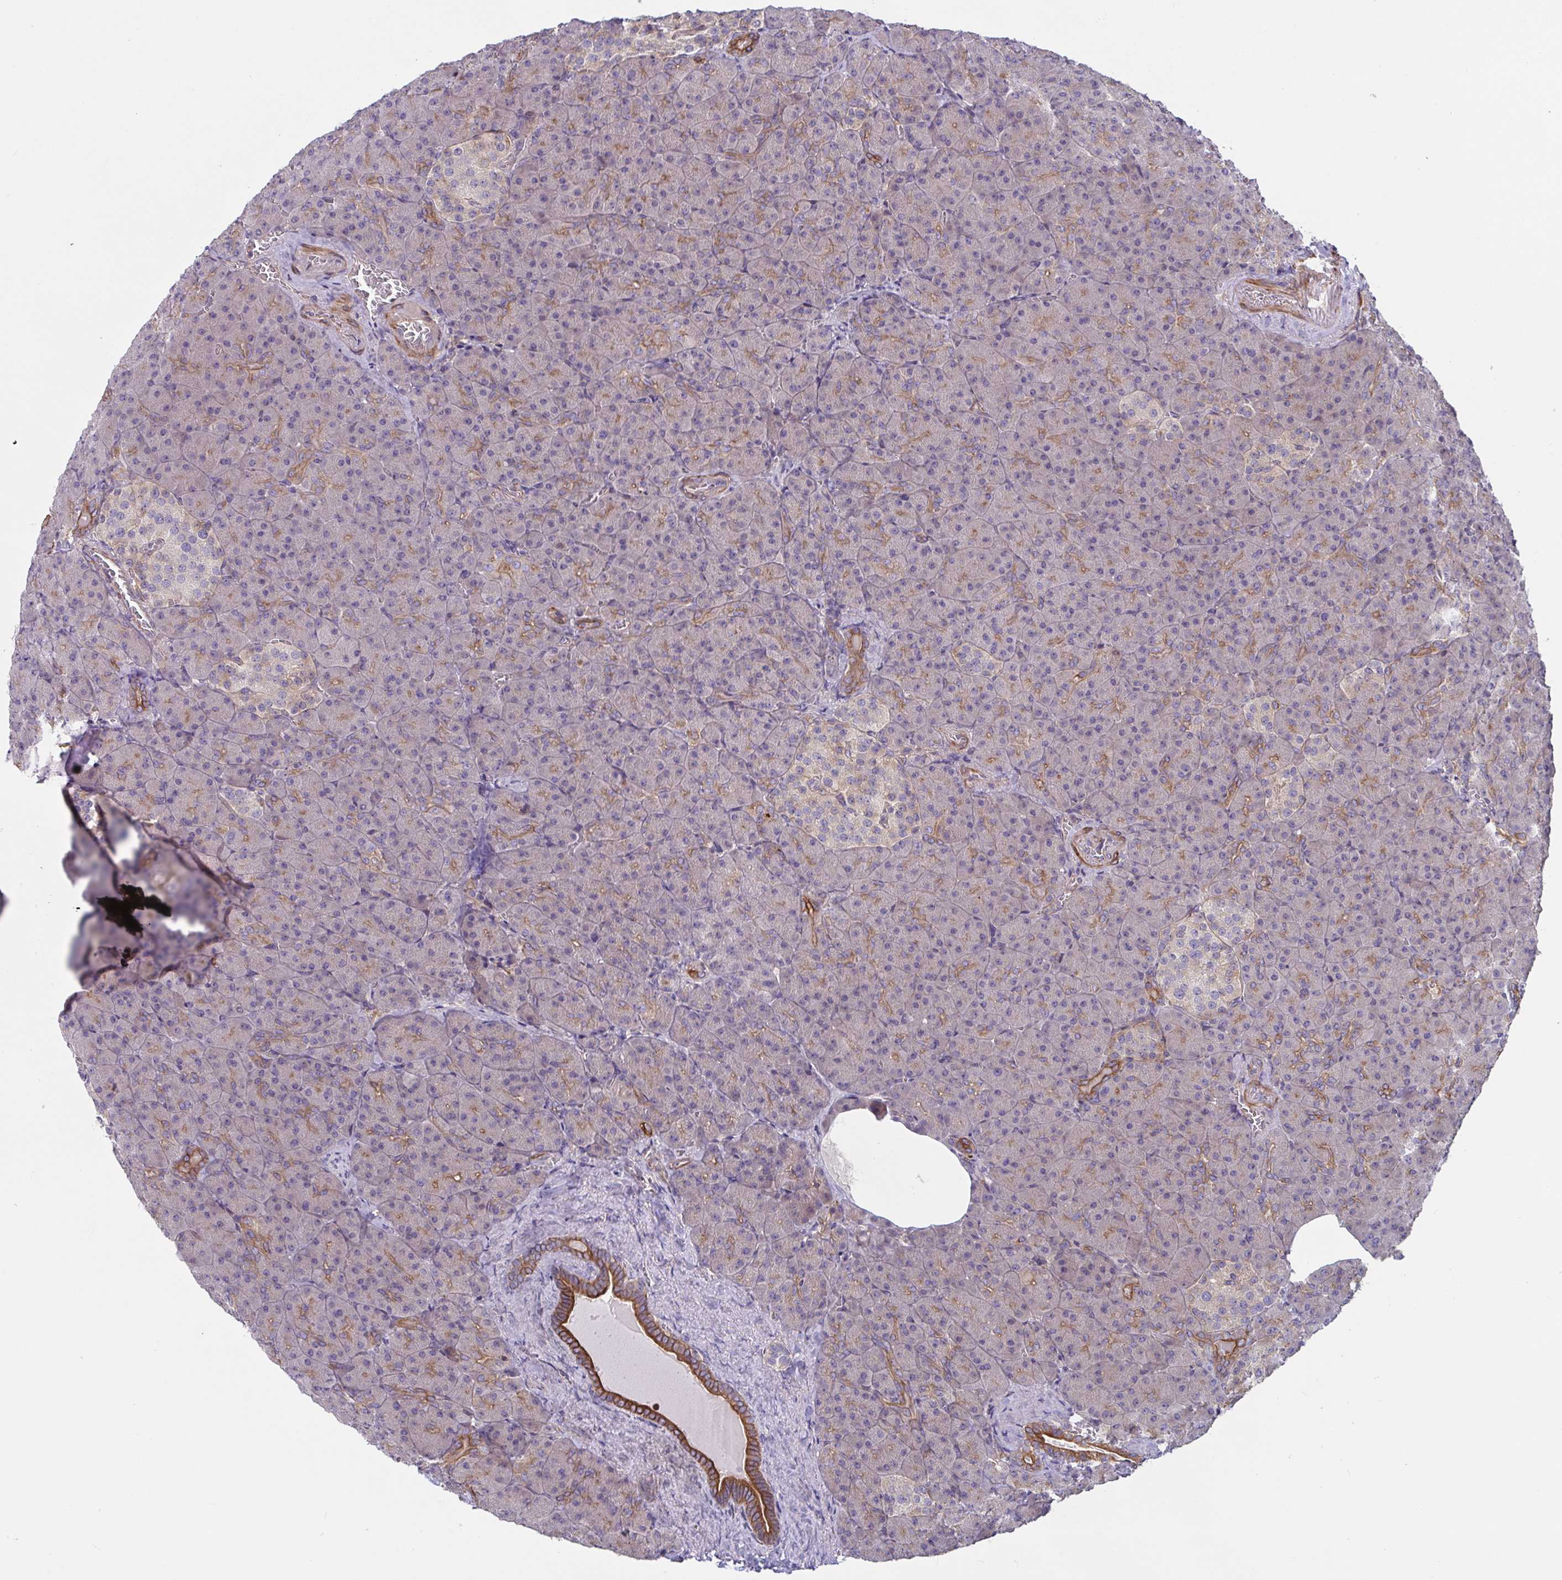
{"staining": {"intensity": "strong", "quantity": "<25%", "location": "cytoplasmic/membranous"}, "tissue": "pancreas", "cell_type": "Exocrine glandular cells", "image_type": "normal", "snomed": [{"axis": "morphology", "description": "Normal tissue, NOS"}, {"axis": "topography", "description": "Pancreas"}], "caption": "DAB (3,3'-diaminobenzidine) immunohistochemical staining of benign pancreas demonstrates strong cytoplasmic/membranous protein staining in about <25% of exocrine glandular cells. Nuclei are stained in blue.", "gene": "TANK", "patient": {"sex": "female", "age": 74}}